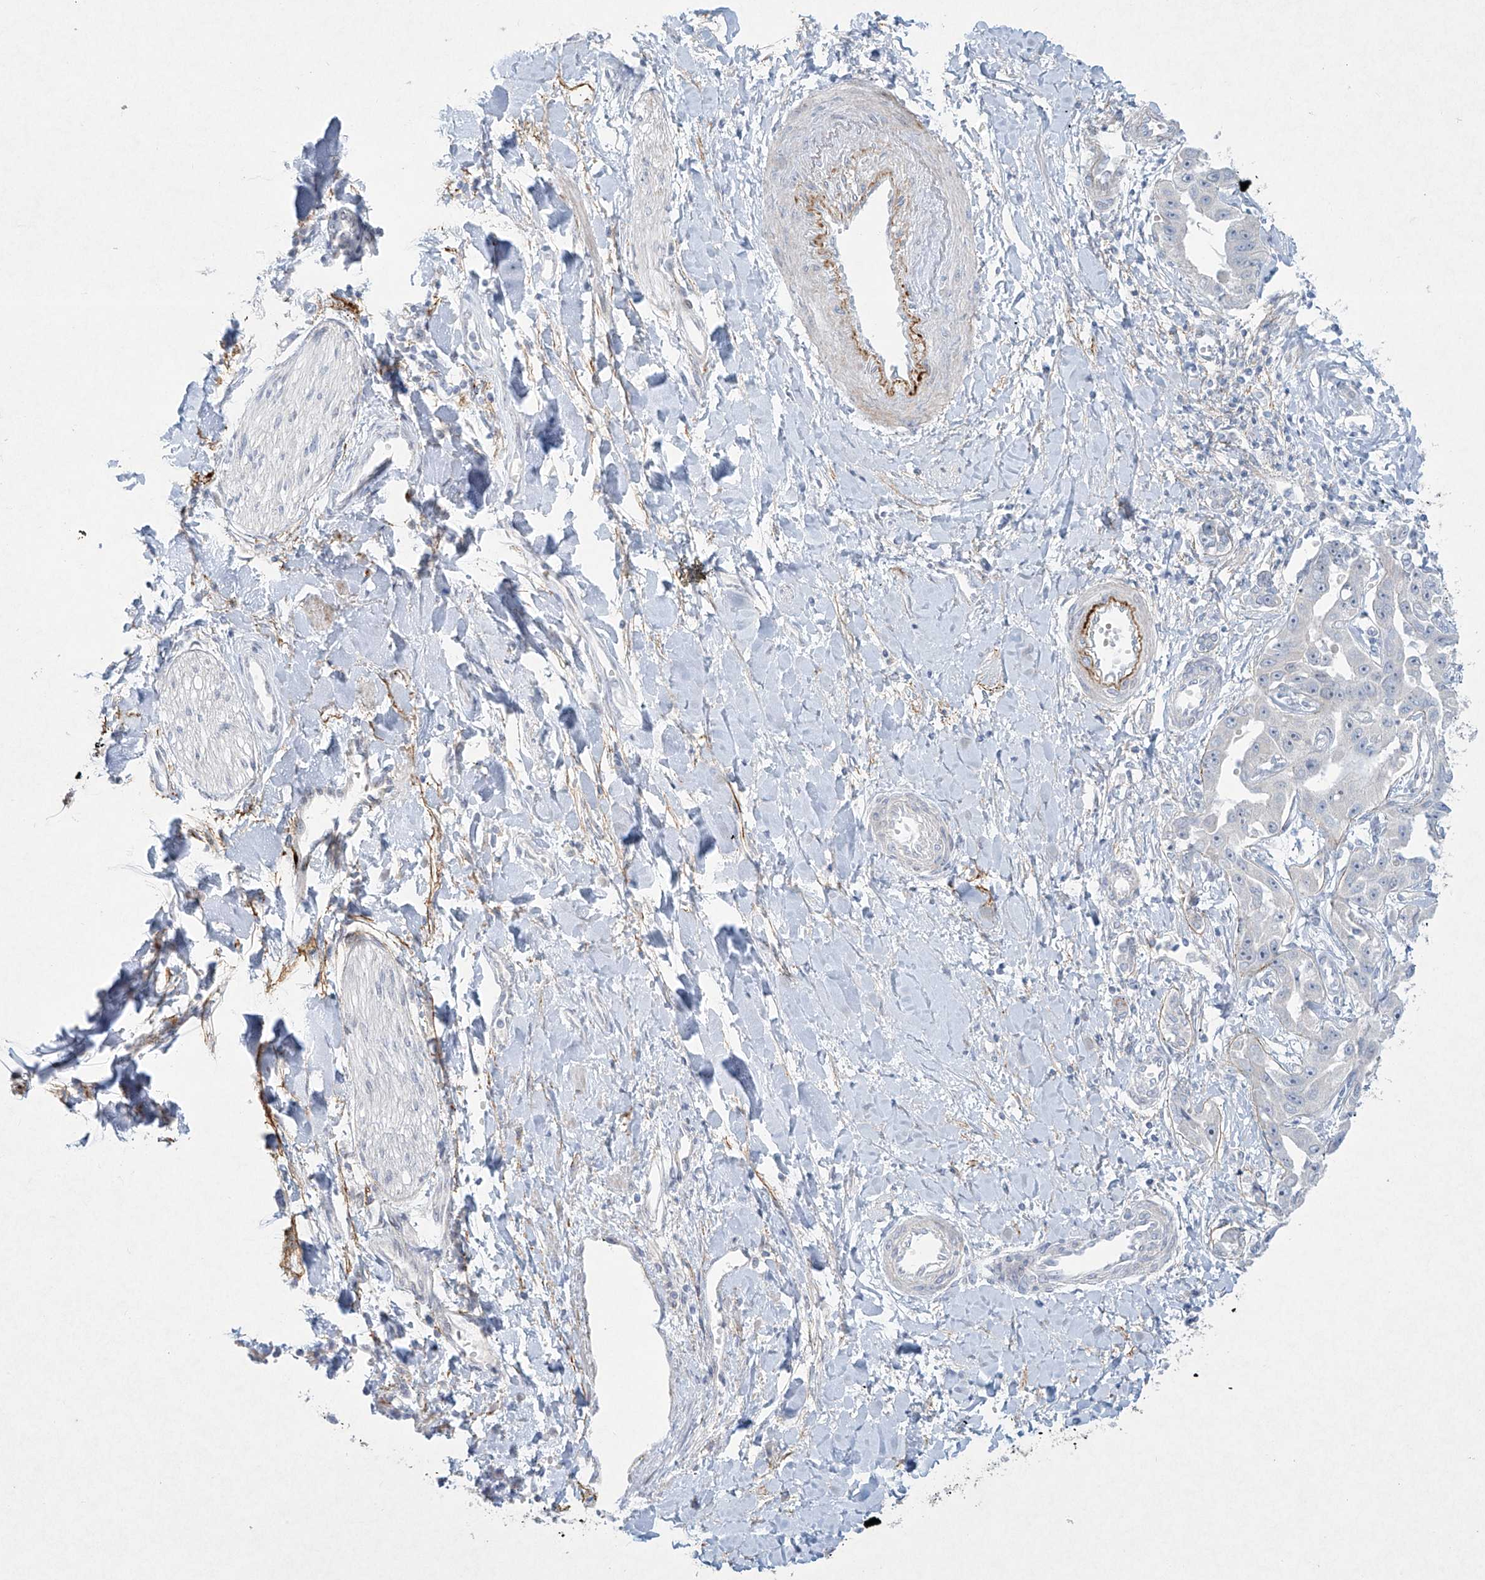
{"staining": {"intensity": "negative", "quantity": "none", "location": "none"}, "tissue": "liver cancer", "cell_type": "Tumor cells", "image_type": "cancer", "snomed": [{"axis": "morphology", "description": "Cholangiocarcinoma"}, {"axis": "topography", "description": "Liver"}], "caption": "Immunohistochemical staining of cholangiocarcinoma (liver) demonstrates no significant positivity in tumor cells.", "gene": "PAX6", "patient": {"sex": "male", "age": 59}}